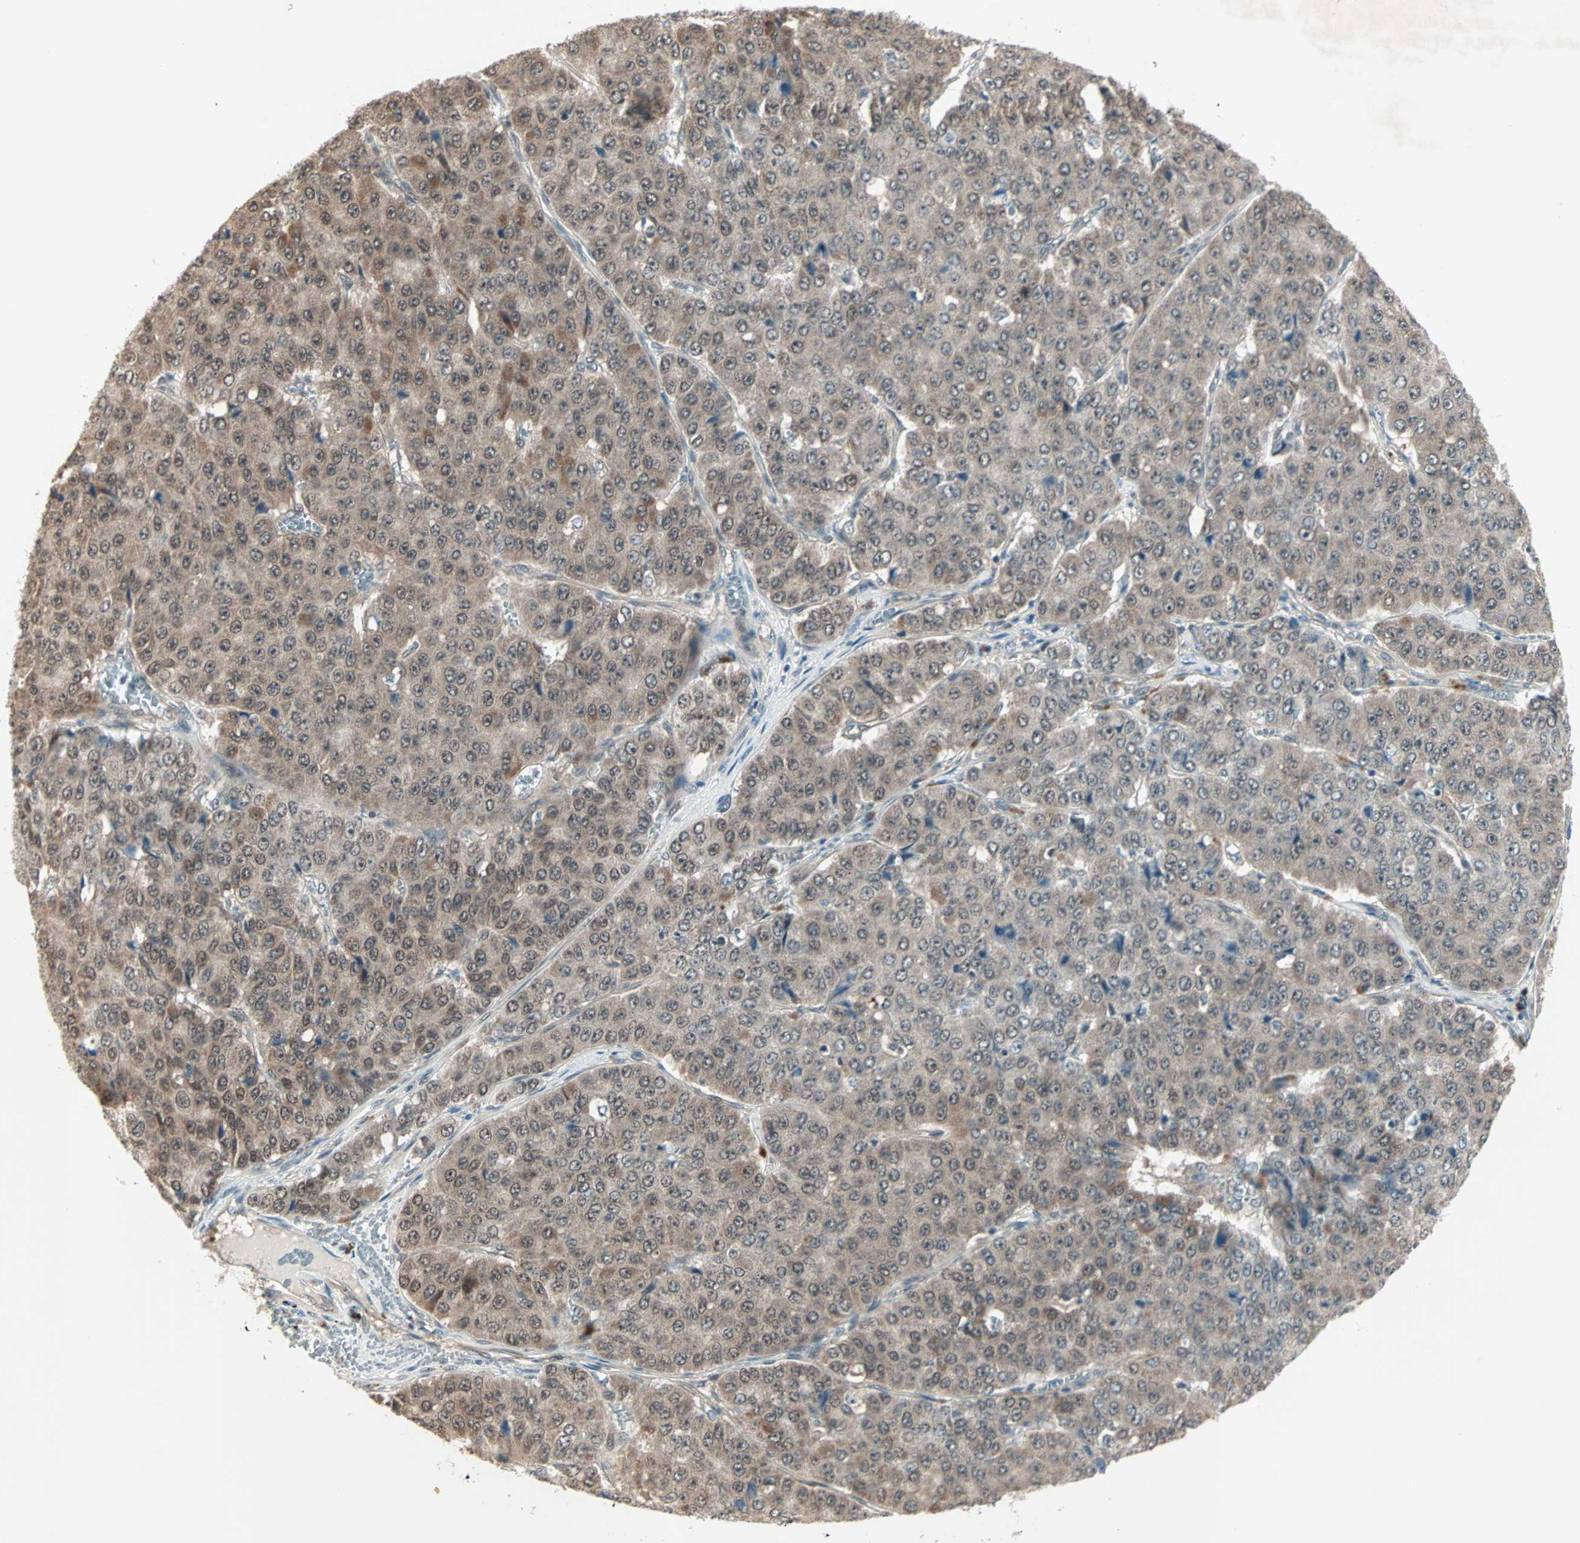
{"staining": {"intensity": "weak", "quantity": ">75%", "location": "cytoplasmic/membranous"}, "tissue": "pancreatic cancer", "cell_type": "Tumor cells", "image_type": "cancer", "snomed": [{"axis": "morphology", "description": "Adenocarcinoma, NOS"}, {"axis": "topography", "description": "Pancreas"}], "caption": "The photomicrograph reveals staining of adenocarcinoma (pancreatic), revealing weak cytoplasmic/membranous protein positivity (brown color) within tumor cells.", "gene": "PGBD1", "patient": {"sex": "male", "age": 50}}